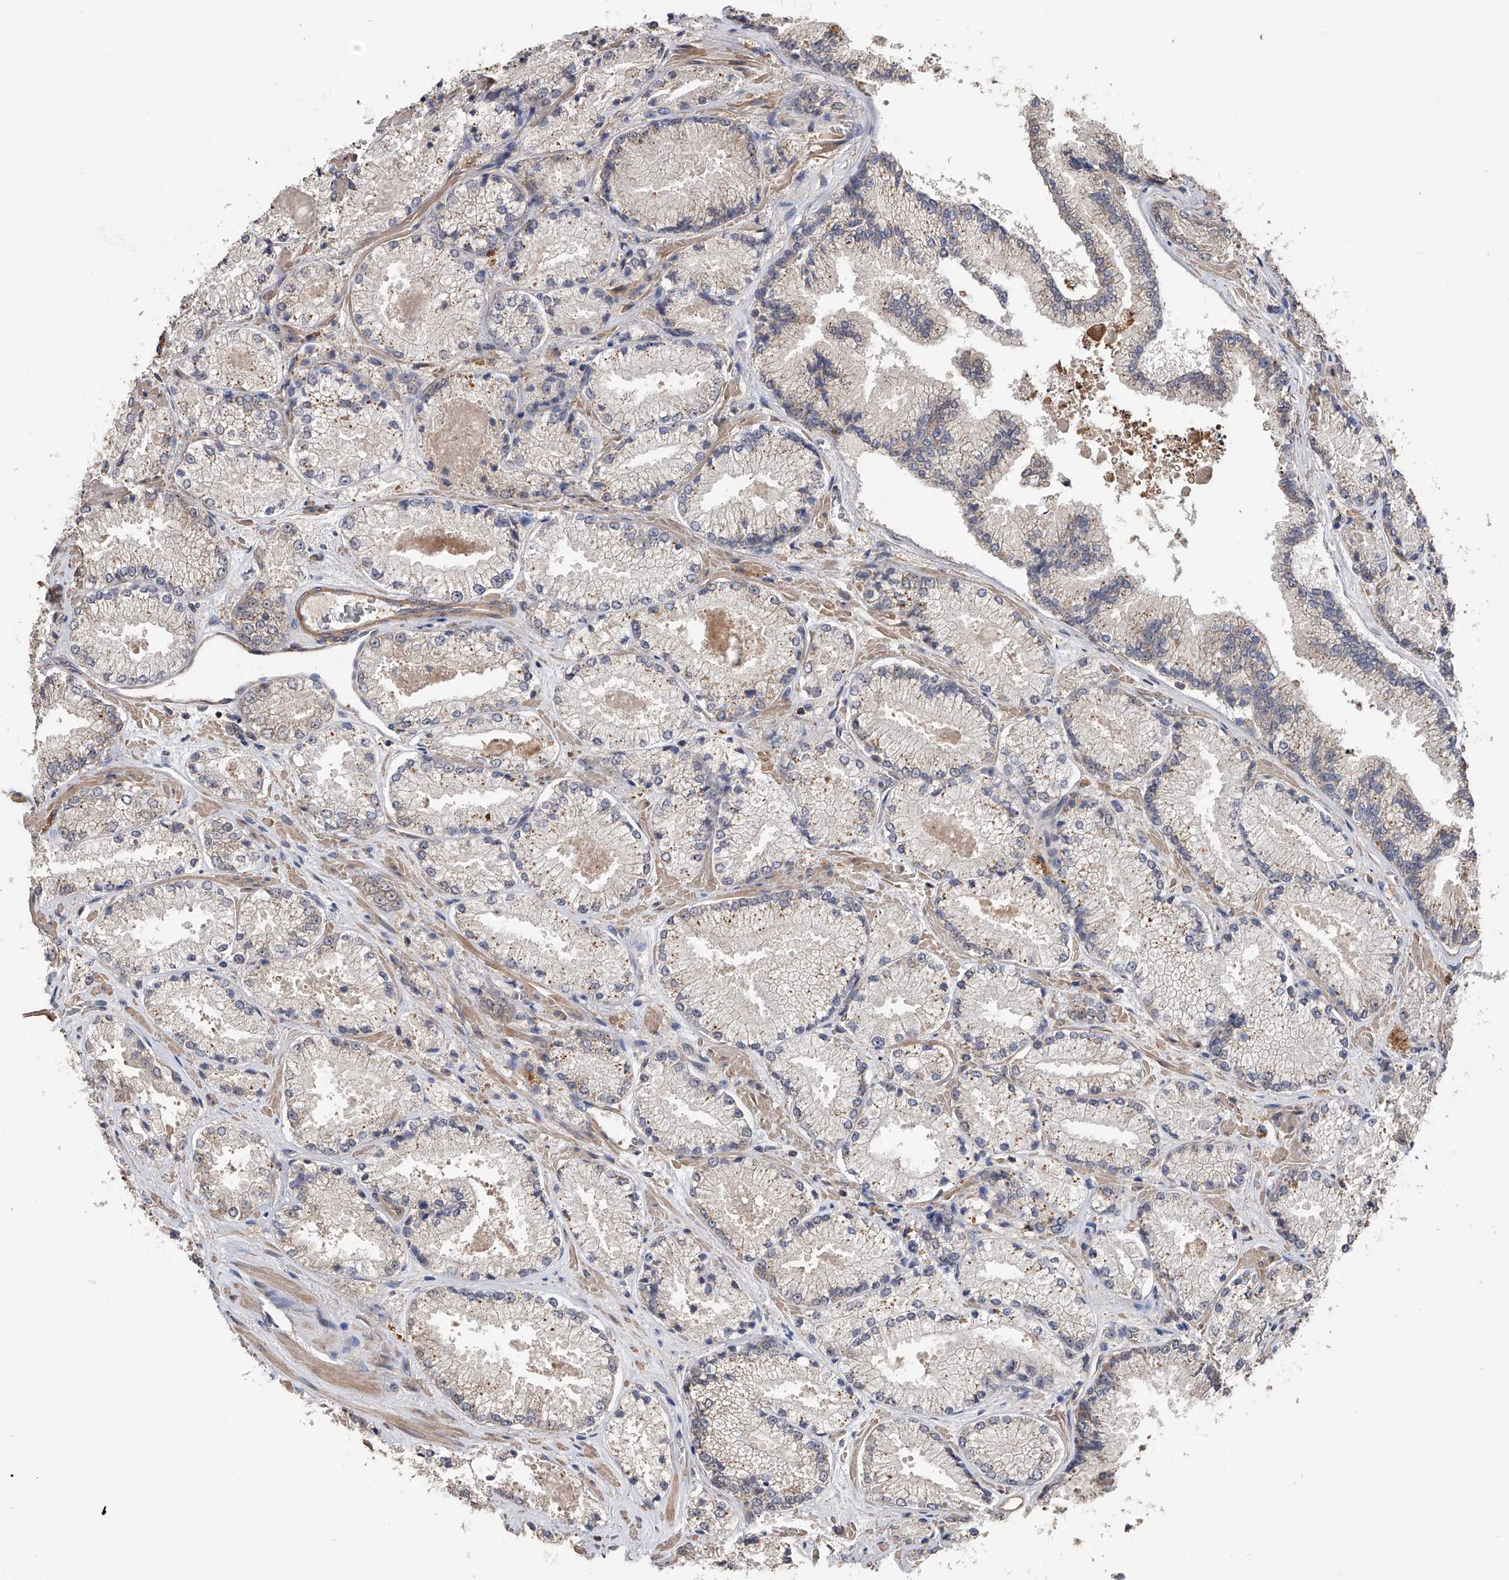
{"staining": {"intensity": "negative", "quantity": "none", "location": "none"}, "tissue": "prostate cancer", "cell_type": "Tumor cells", "image_type": "cancer", "snomed": [{"axis": "morphology", "description": "Adenocarcinoma, High grade"}, {"axis": "topography", "description": "Prostate"}], "caption": "Immunohistochemical staining of human prostate adenocarcinoma (high-grade) displays no significant positivity in tumor cells.", "gene": "CFAP298", "patient": {"sex": "male", "age": 73}}